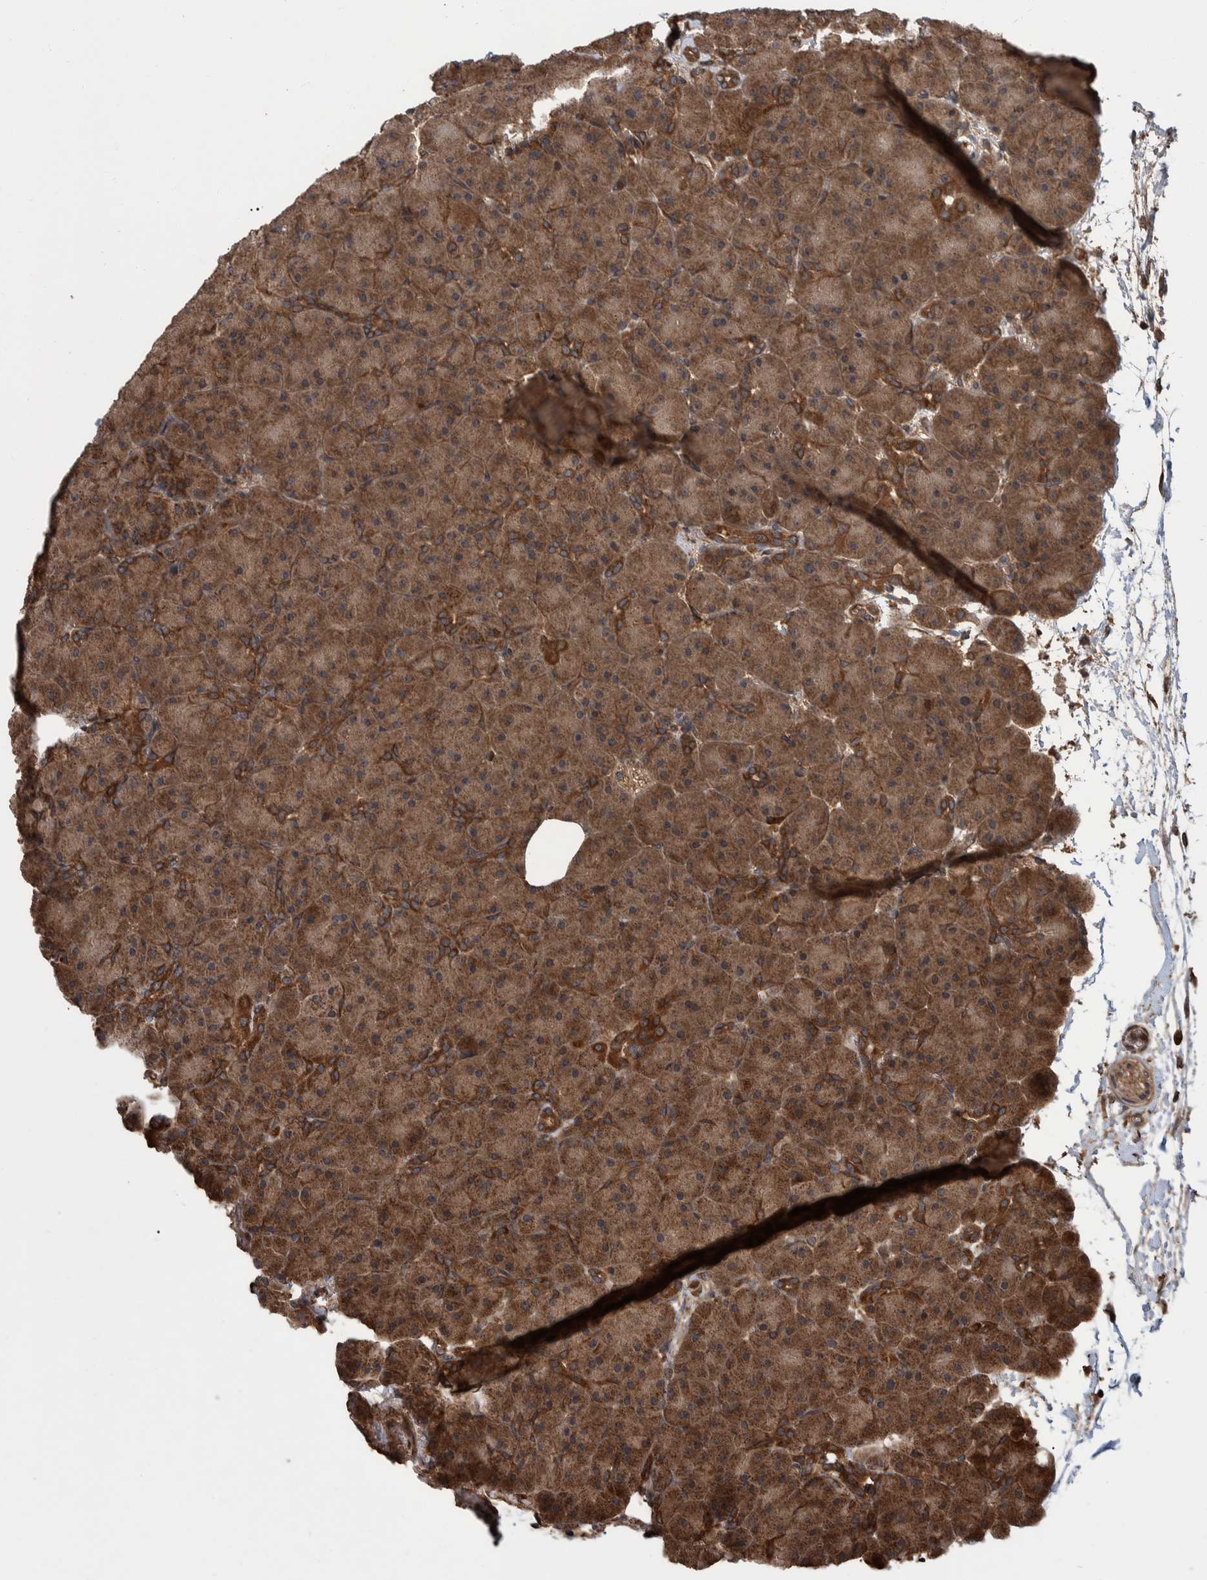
{"staining": {"intensity": "strong", "quantity": ">75%", "location": "cytoplasmic/membranous"}, "tissue": "pancreas", "cell_type": "Exocrine glandular cells", "image_type": "normal", "snomed": [{"axis": "morphology", "description": "Normal tissue, NOS"}, {"axis": "topography", "description": "Pancreas"}], "caption": "Human pancreas stained with a brown dye exhibits strong cytoplasmic/membranous positive positivity in approximately >75% of exocrine glandular cells.", "gene": "VBP1", "patient": {"sex": "male", "age": 66}}